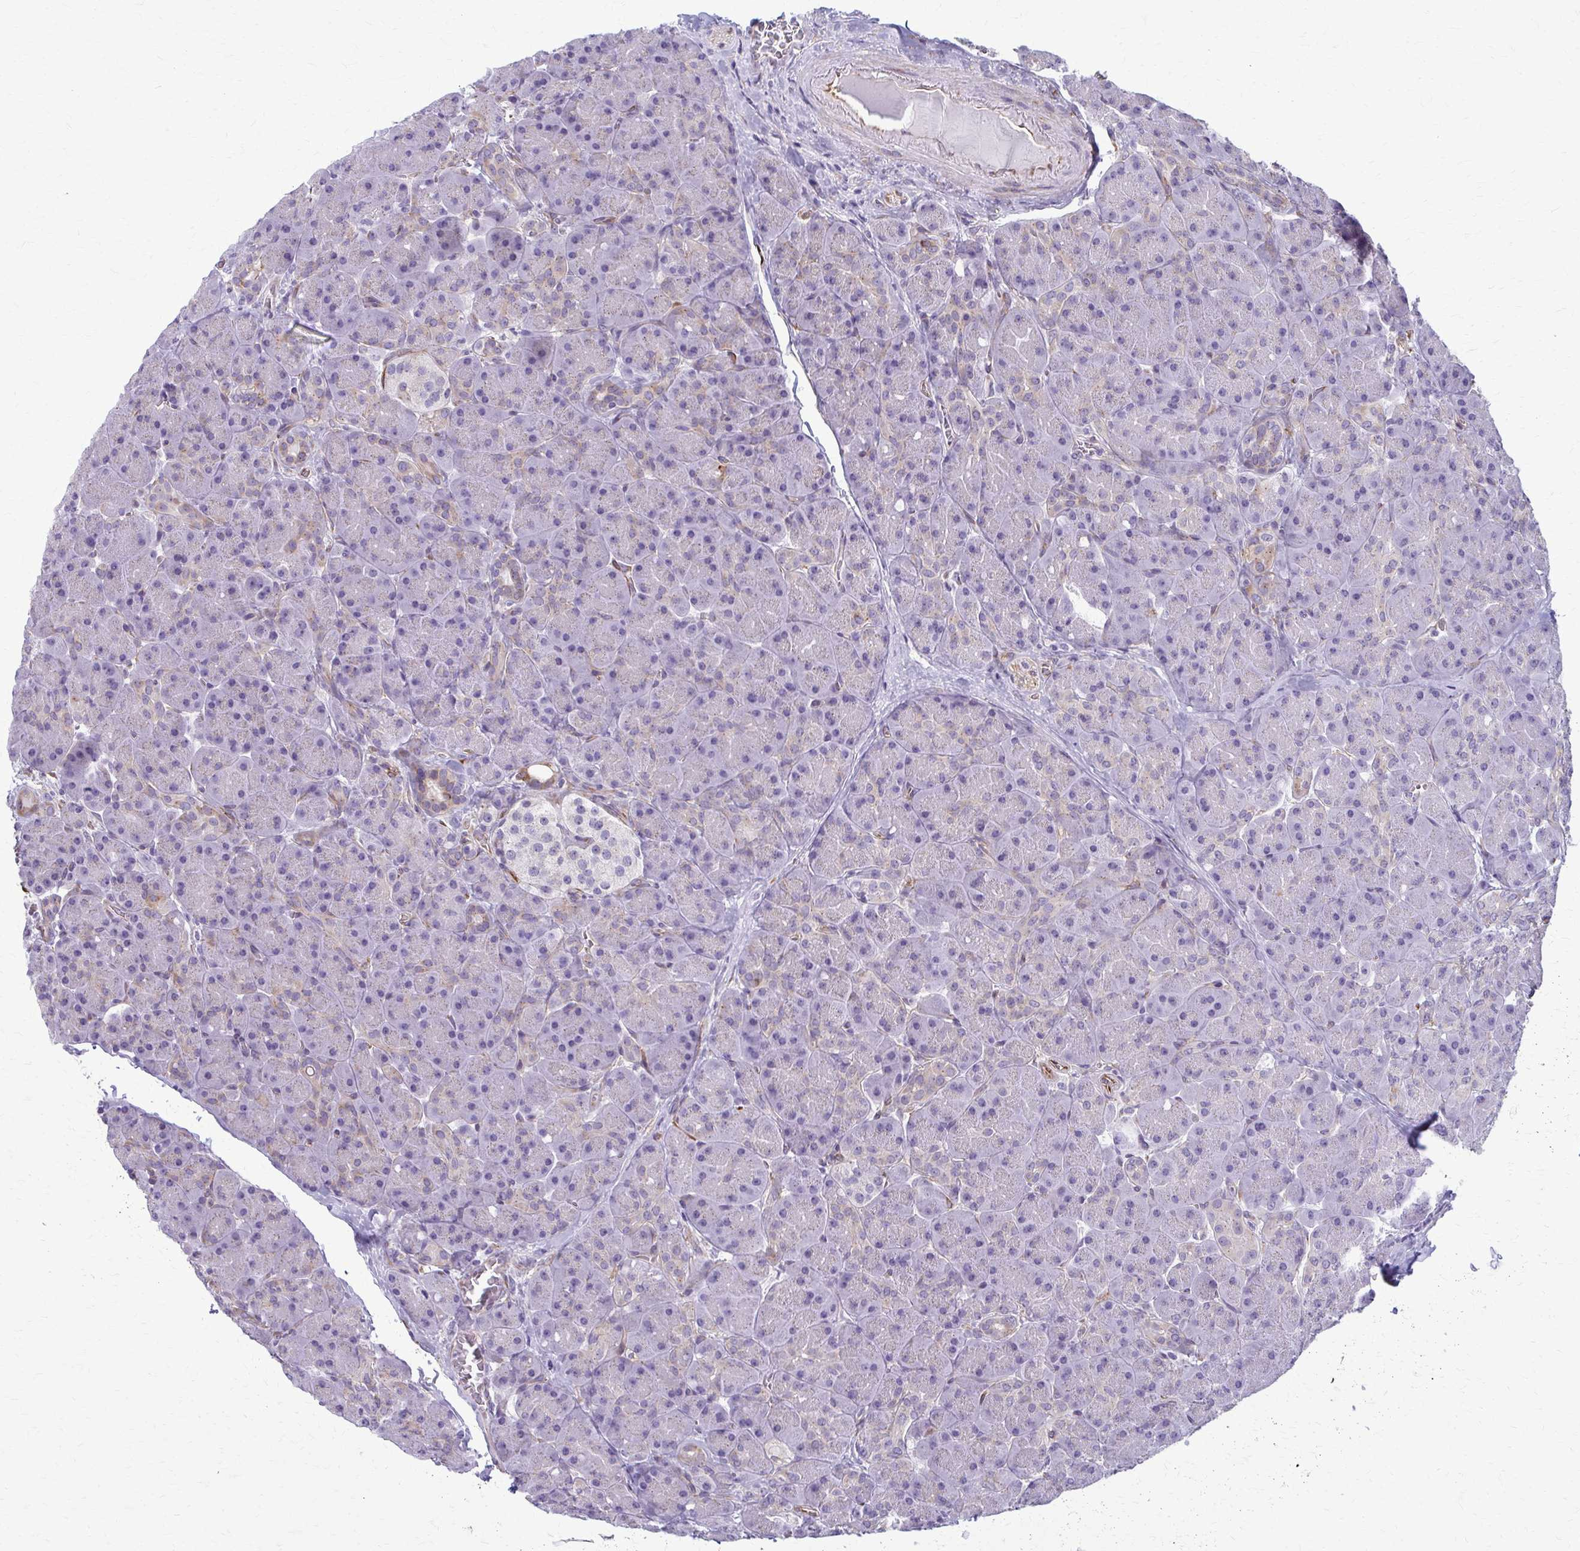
{"staining": {"intensity": "weak", "quantity": "<25%", "location": "cytoplasmic/membranous"}, "tissue": "pancreas", "cell_type": "Exocrine glandular cells", "image_type": "normal", "snomed": [{"axis": "morphology", "description": "Normal tissue, NOS"}, {"axis": "topography", "description": "Pancreas"}], "caption": "Exocrine glandular cells show no significant expression in benign pancreas. (DAB (3,3'-diaminobenzidine) IHC visualized using brightfield microscopy, high magnification).", "gene": "DEPP1", "patient": {"sex": "male", "age": 55}}